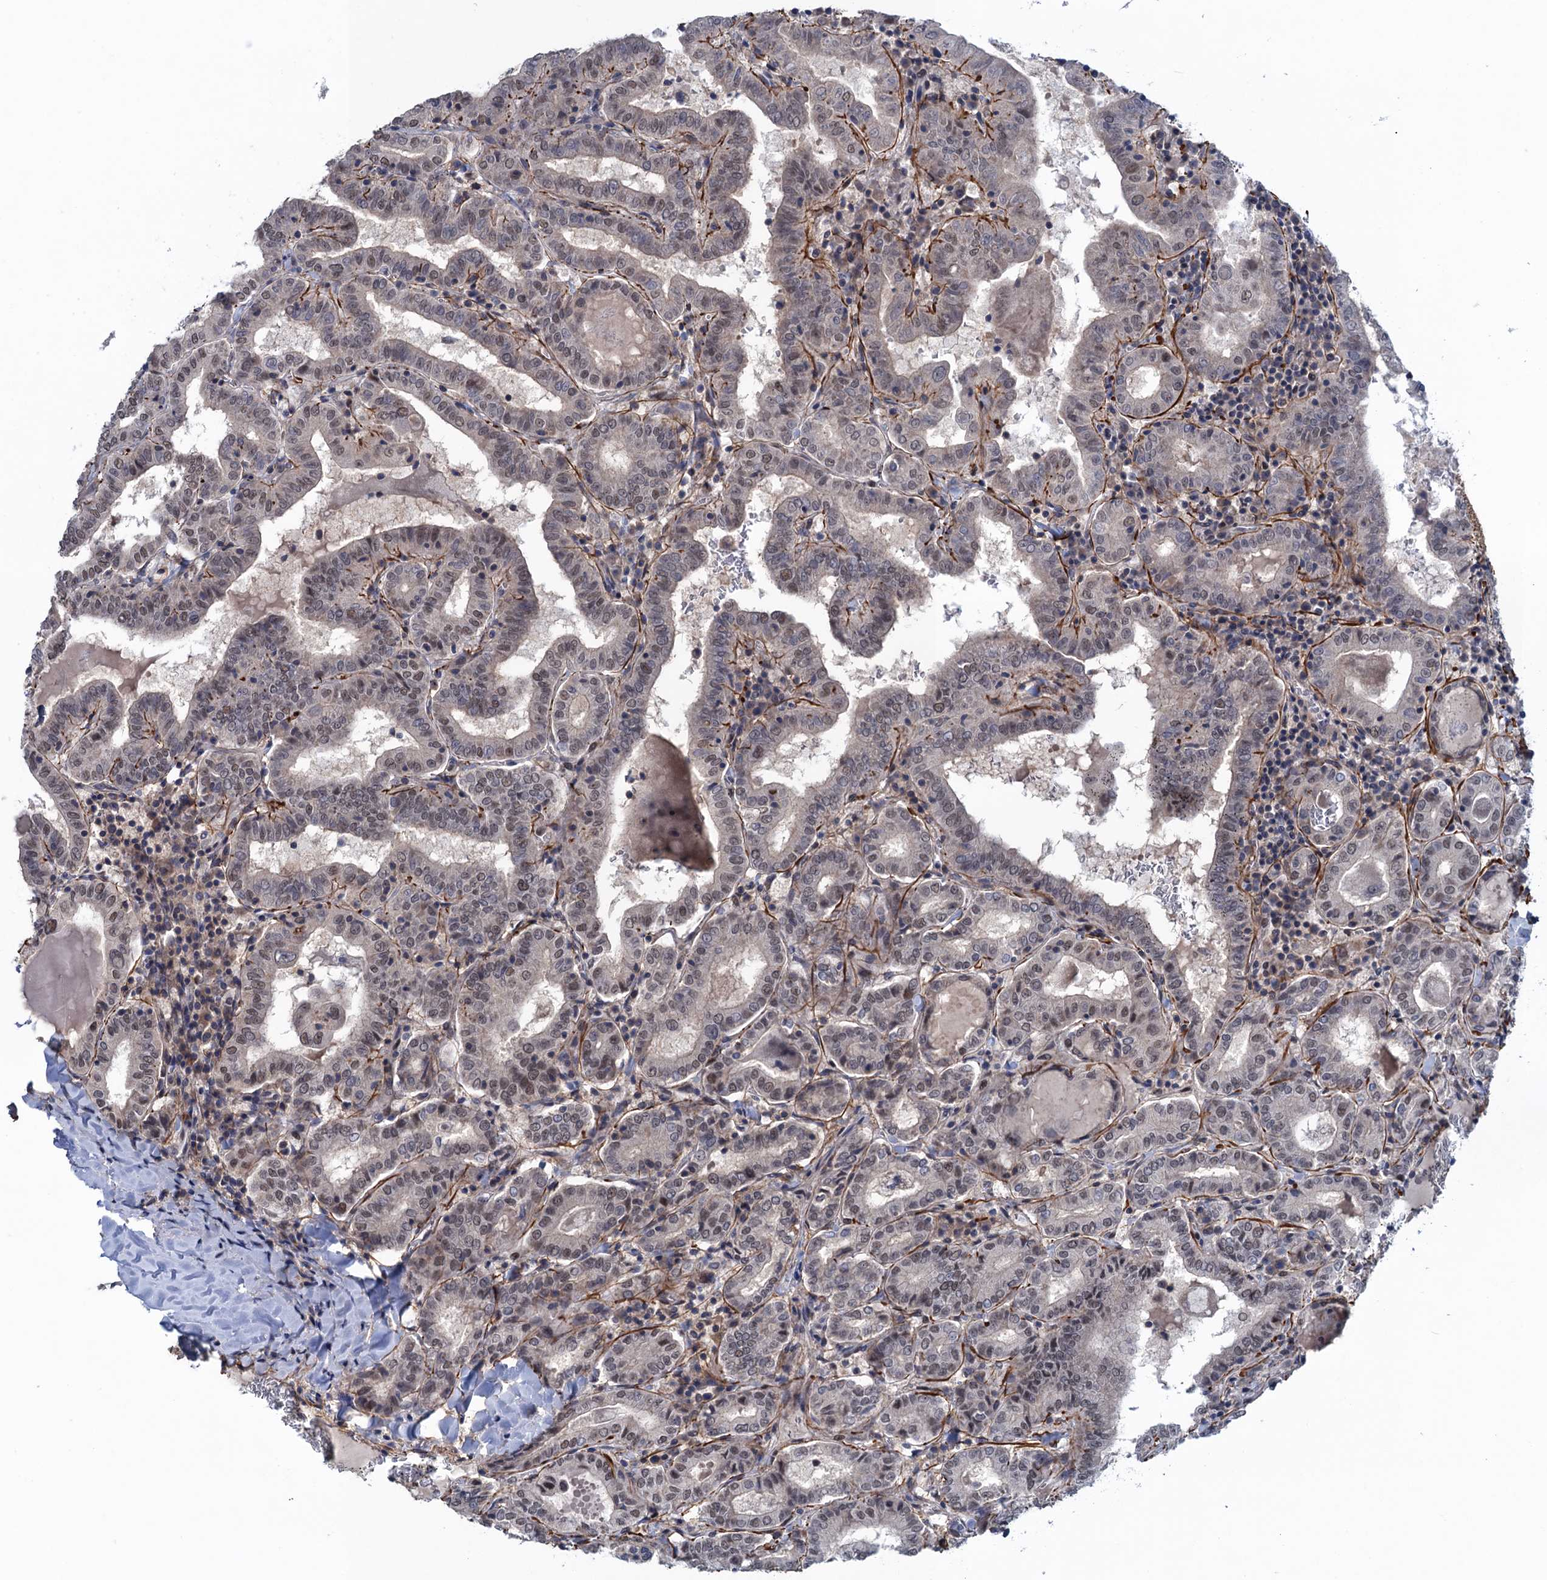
{"staining": {"intensity": "weak", "quantity": ">75%", "location": "nuclear"}, "tissue": "thyroid cancer", "cell_type": "Tumor cells", "image_type": "cancer", "snomed": [{"axis": "morphology", "description": "Papillary adenocarcinoma, NOS"}, {"axis": "topography", "description": "Thyroid gland"}], "caption": "Thyroid cancer was stained to show a protein in brown. There is low levels of weak nuclear positivity in about >75% of tumor cells. (DAB IHC with brightfield microscopy, high magnification).", "gene": "SAE1", "patient": {"sex": "female", "age": 72}}